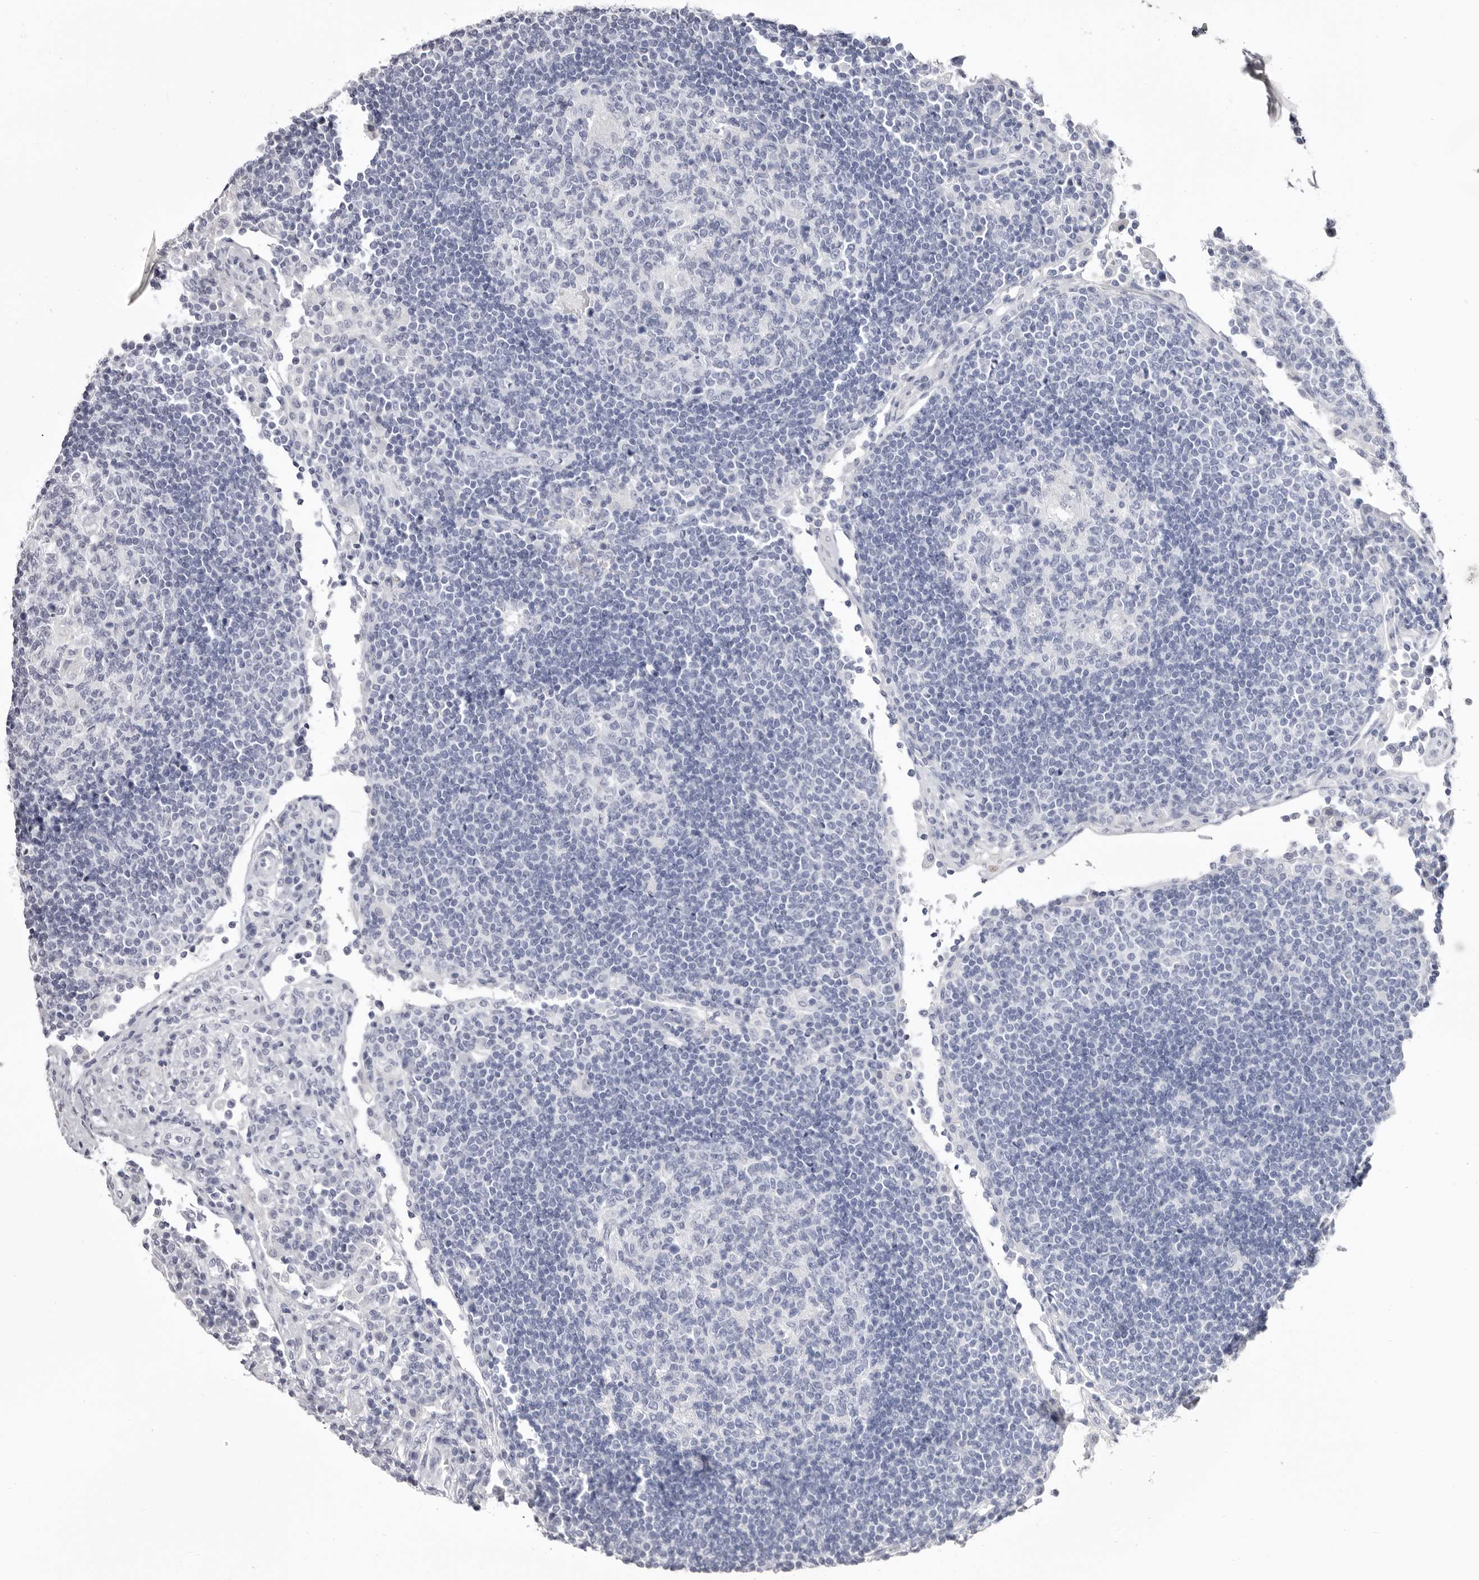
{"staining": {"intensity": "negative", "quantity": "none", "location": "none"}, "tissue": "lymph node", "cell_type": "Germinal center cells", "image_type": "normal", "snomed": [{"axis": "morphology", "description": "Normal tissue, NOS"}, {"axis": "topography", "description": "Lymph node"}], "caption": "DAB immunohistochemical staining of benign lymph node displays no significant staining in germinal center cells. (DAB IHC, high magnification).", "gene": "LPO", "patient": {"sex": "female", "age": 53}}